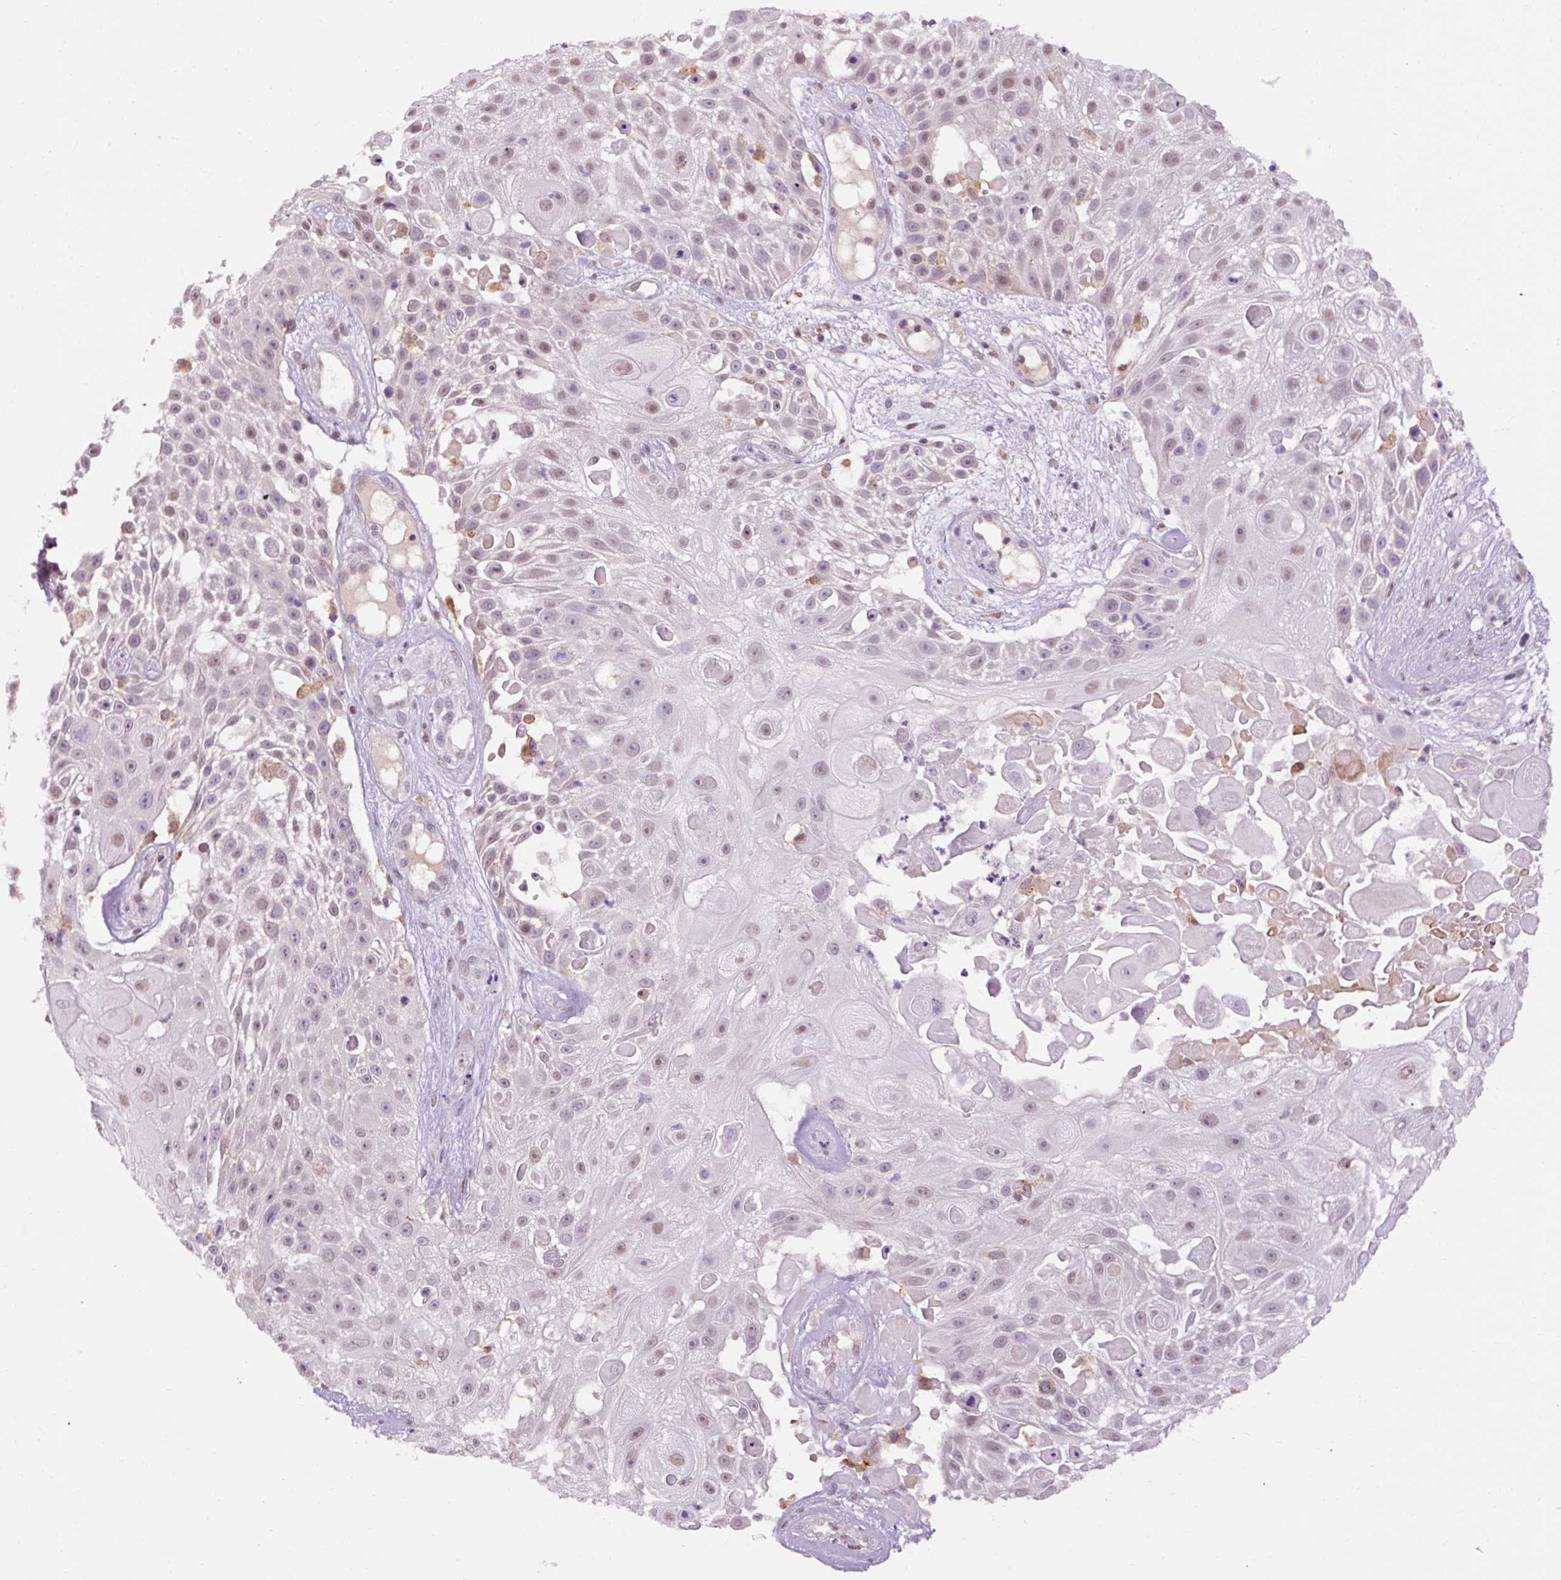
{"staining": {"intensity": "weak", "quantity": "<25%", "location": "nuclear"}, "tissue": "skin cancer", "cell_type": "Tumor cells", "image_type": "cancer", "snomed": [{"axis": "morphology", "description": "Squamous cell carcinoma, NOS"}, {"axis": "topography", "description": "Skin"}], "caption": "Immunohistochemistry histopathology image of skin squamous cell carcinoma stained for a protein (brown), which demonstrates no positivity in tumor cells.", "gene": "LY86", "patient": {"sex": "female", "age": 86}}